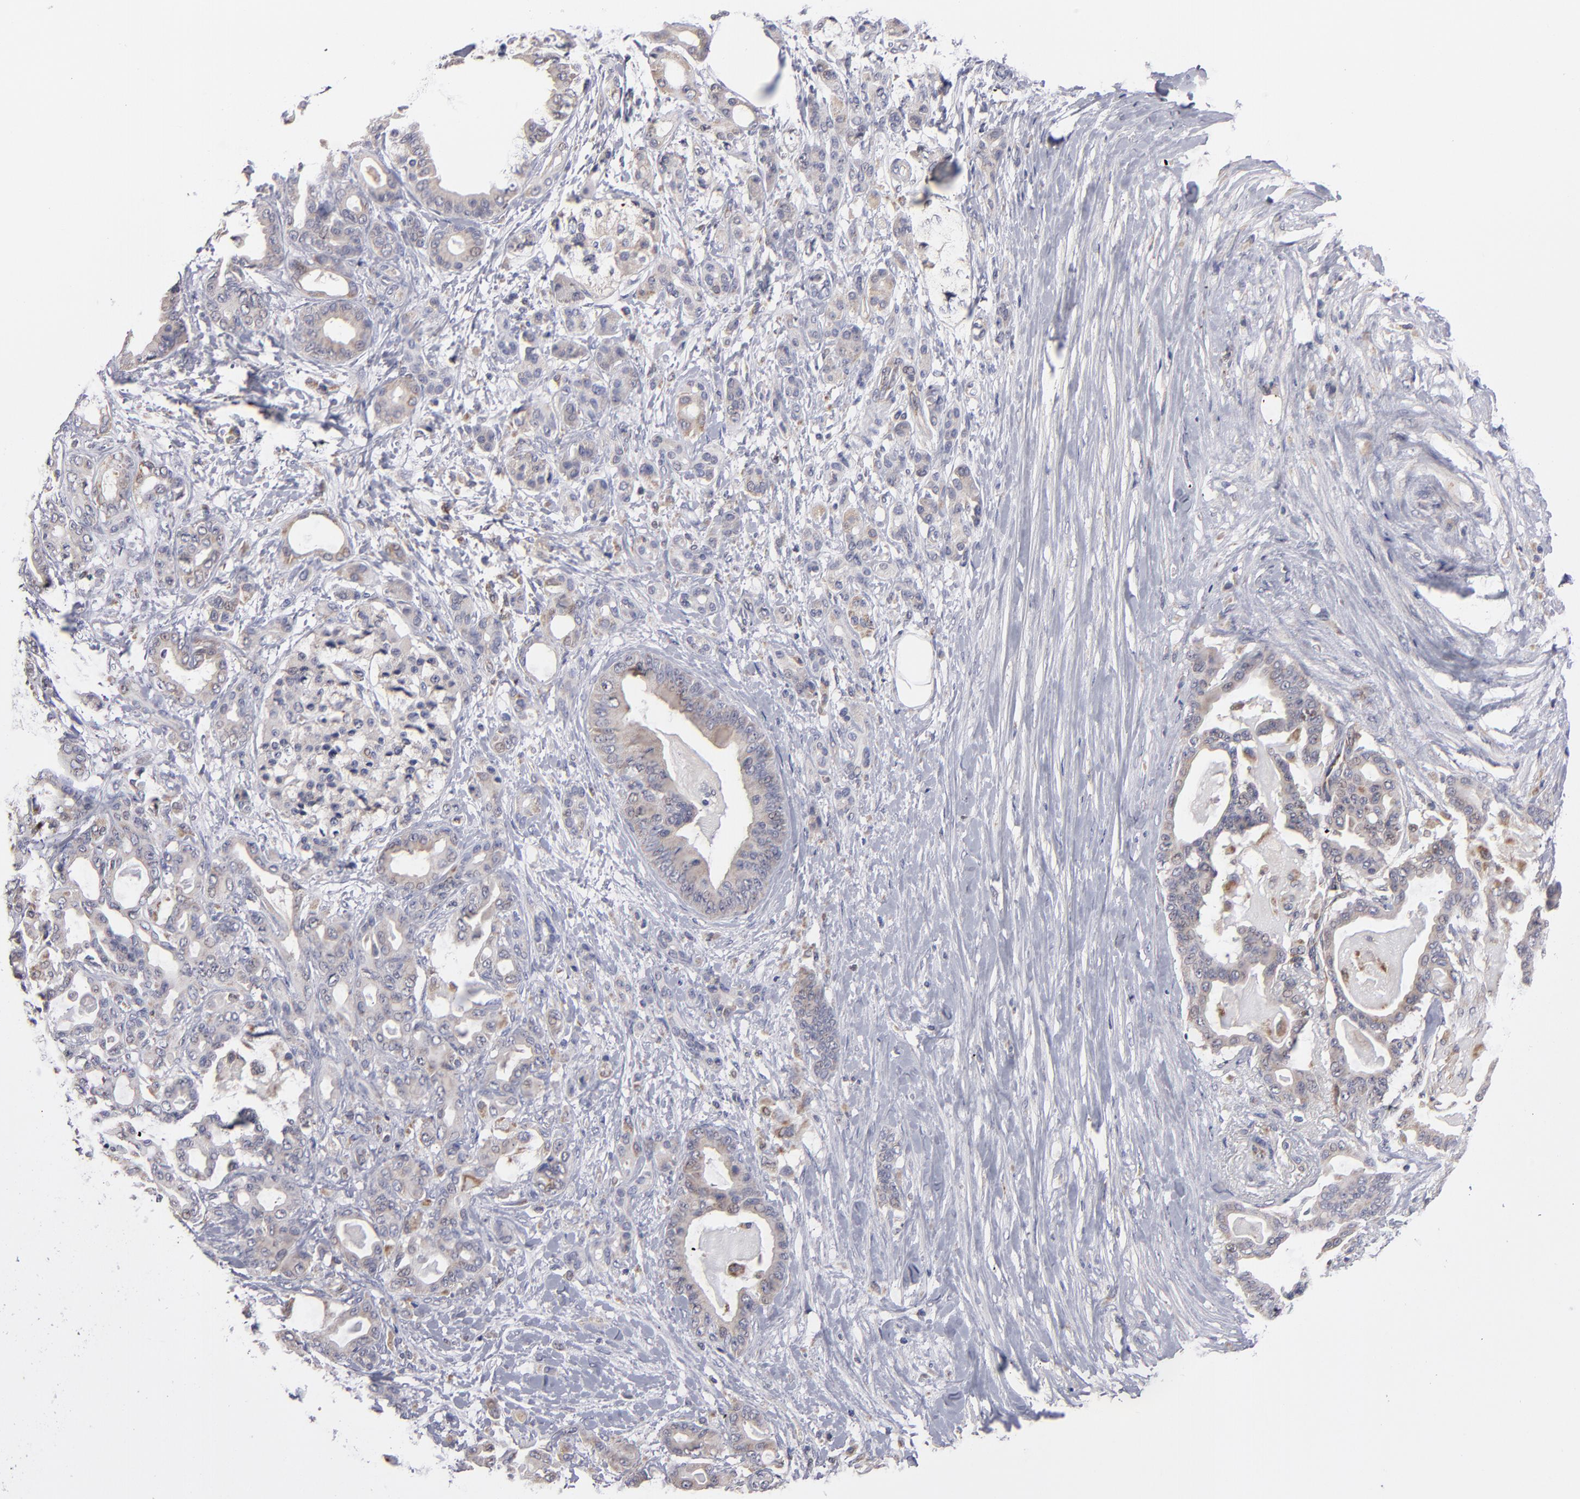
{"staining": {"intensity": "weak", "quantity": ">75%", "location": "cytoplasmic/membranous"}, "tissue": "pancreatic cancer", "cell_type": "Tumor cells", "image_type": "cancer", "snomed": [{"axis": "morphology", "description": "Adenocarcinoma, NOS"}, {"axis": "topography", "description": "Pancreas"}], "caption": "The image shows staining of pancreatic cancer, revealing weak cytoplasmic/membranous protein expression (brown color) within tumor cells.", "gene": "HCCS", "patient": {"sex": "male", "age": 63}}